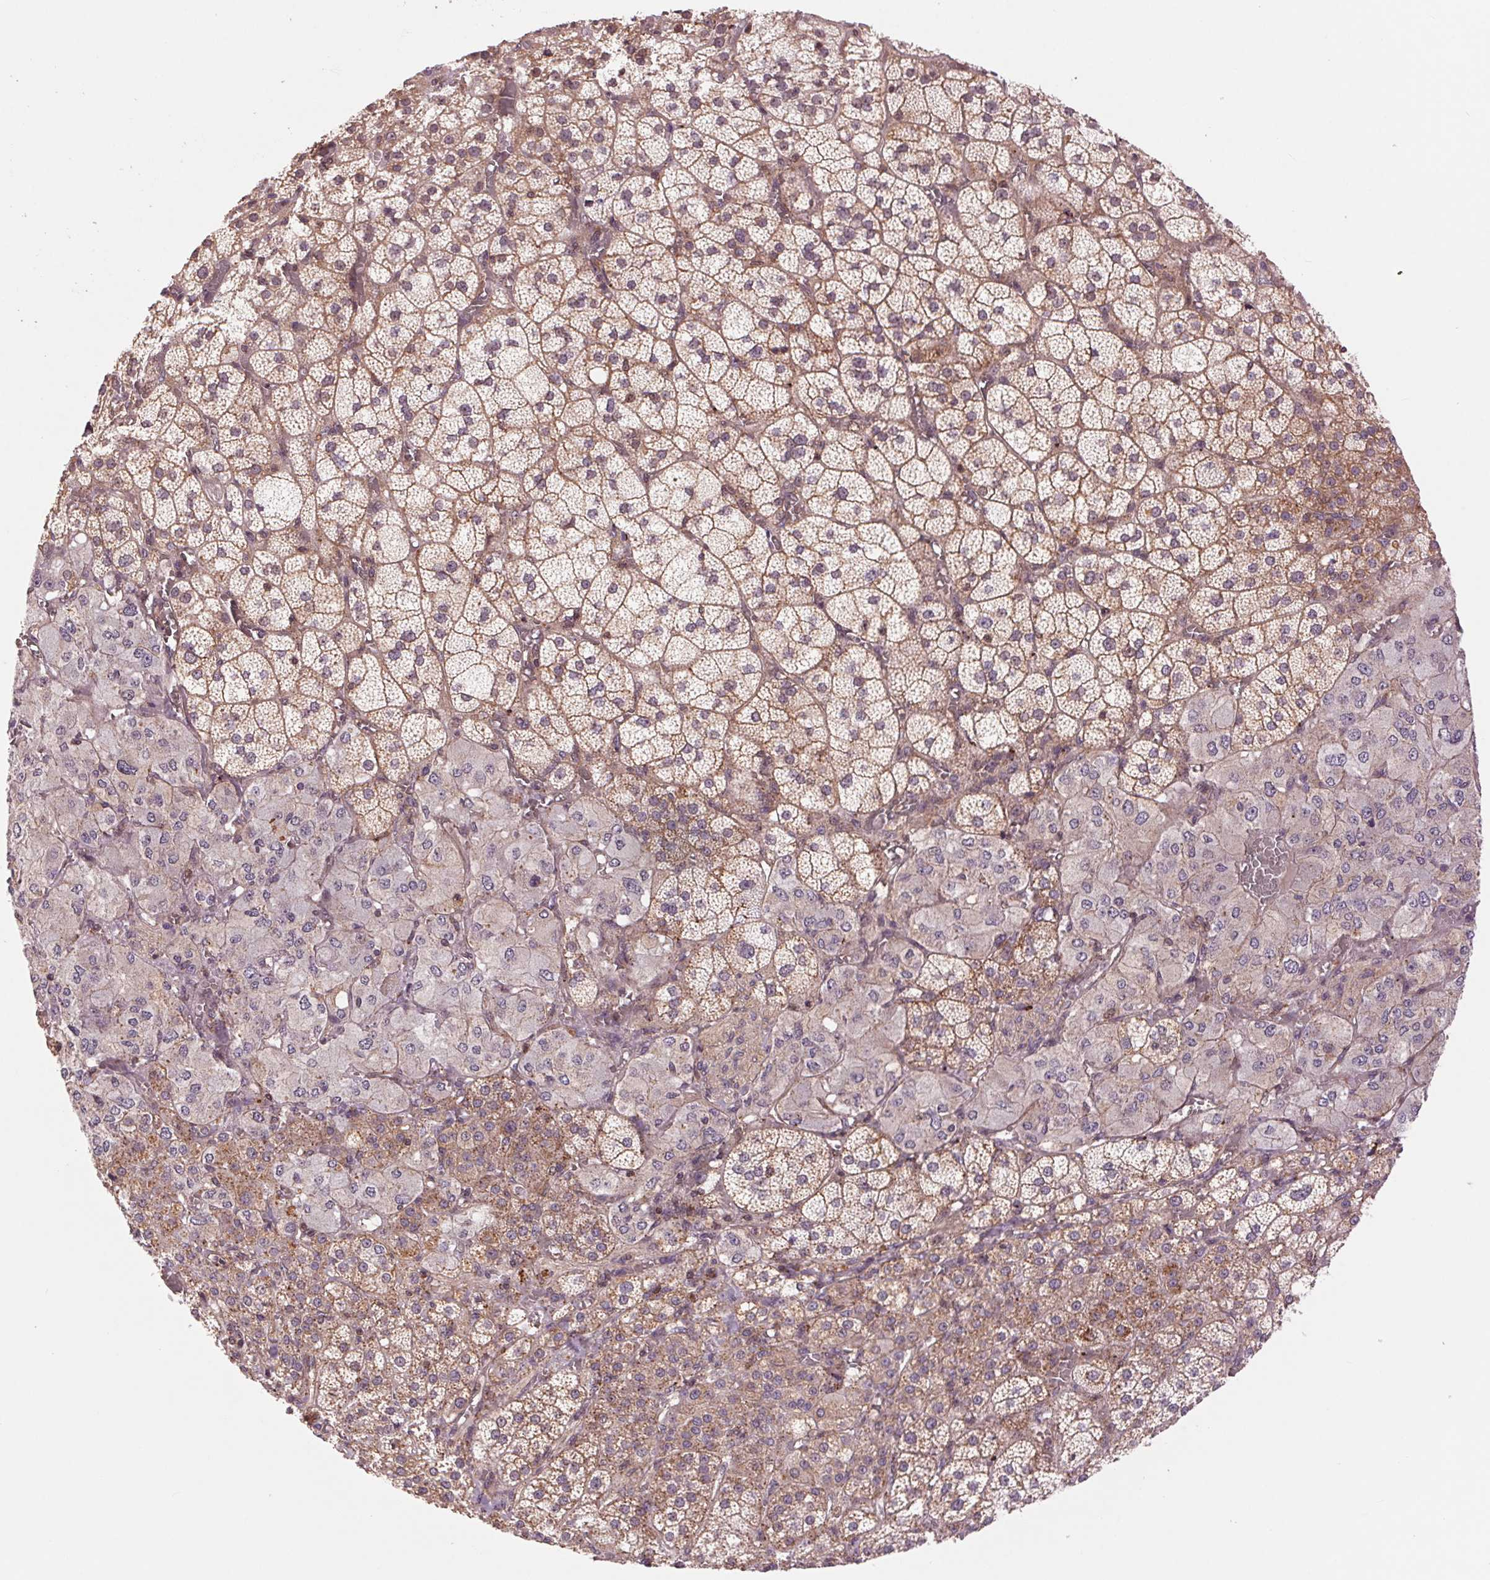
{"staining": {"intensity": "strong", "quantity": "25%-75%", "location": "cytoplasmic/membranous"}, "tissue": "adrenal gland", "cell_type": "Glandular cells", "image_type": "normal", "snomed": [{"axis": "morphology", "description": "Normal tissue, NOS"}, {"axis": "topography", "description": "Adrenal gland"}], "caption": "A micrograph of adrenal gland stained for a protein displays strong cytoplasmic/membranous brown staining in glandular cells. (DAB IHC, brown staining for protein, blue staining for nuclei).", "gene": "CHMP4B", "patient": {"sex": "female", "age": 60}}